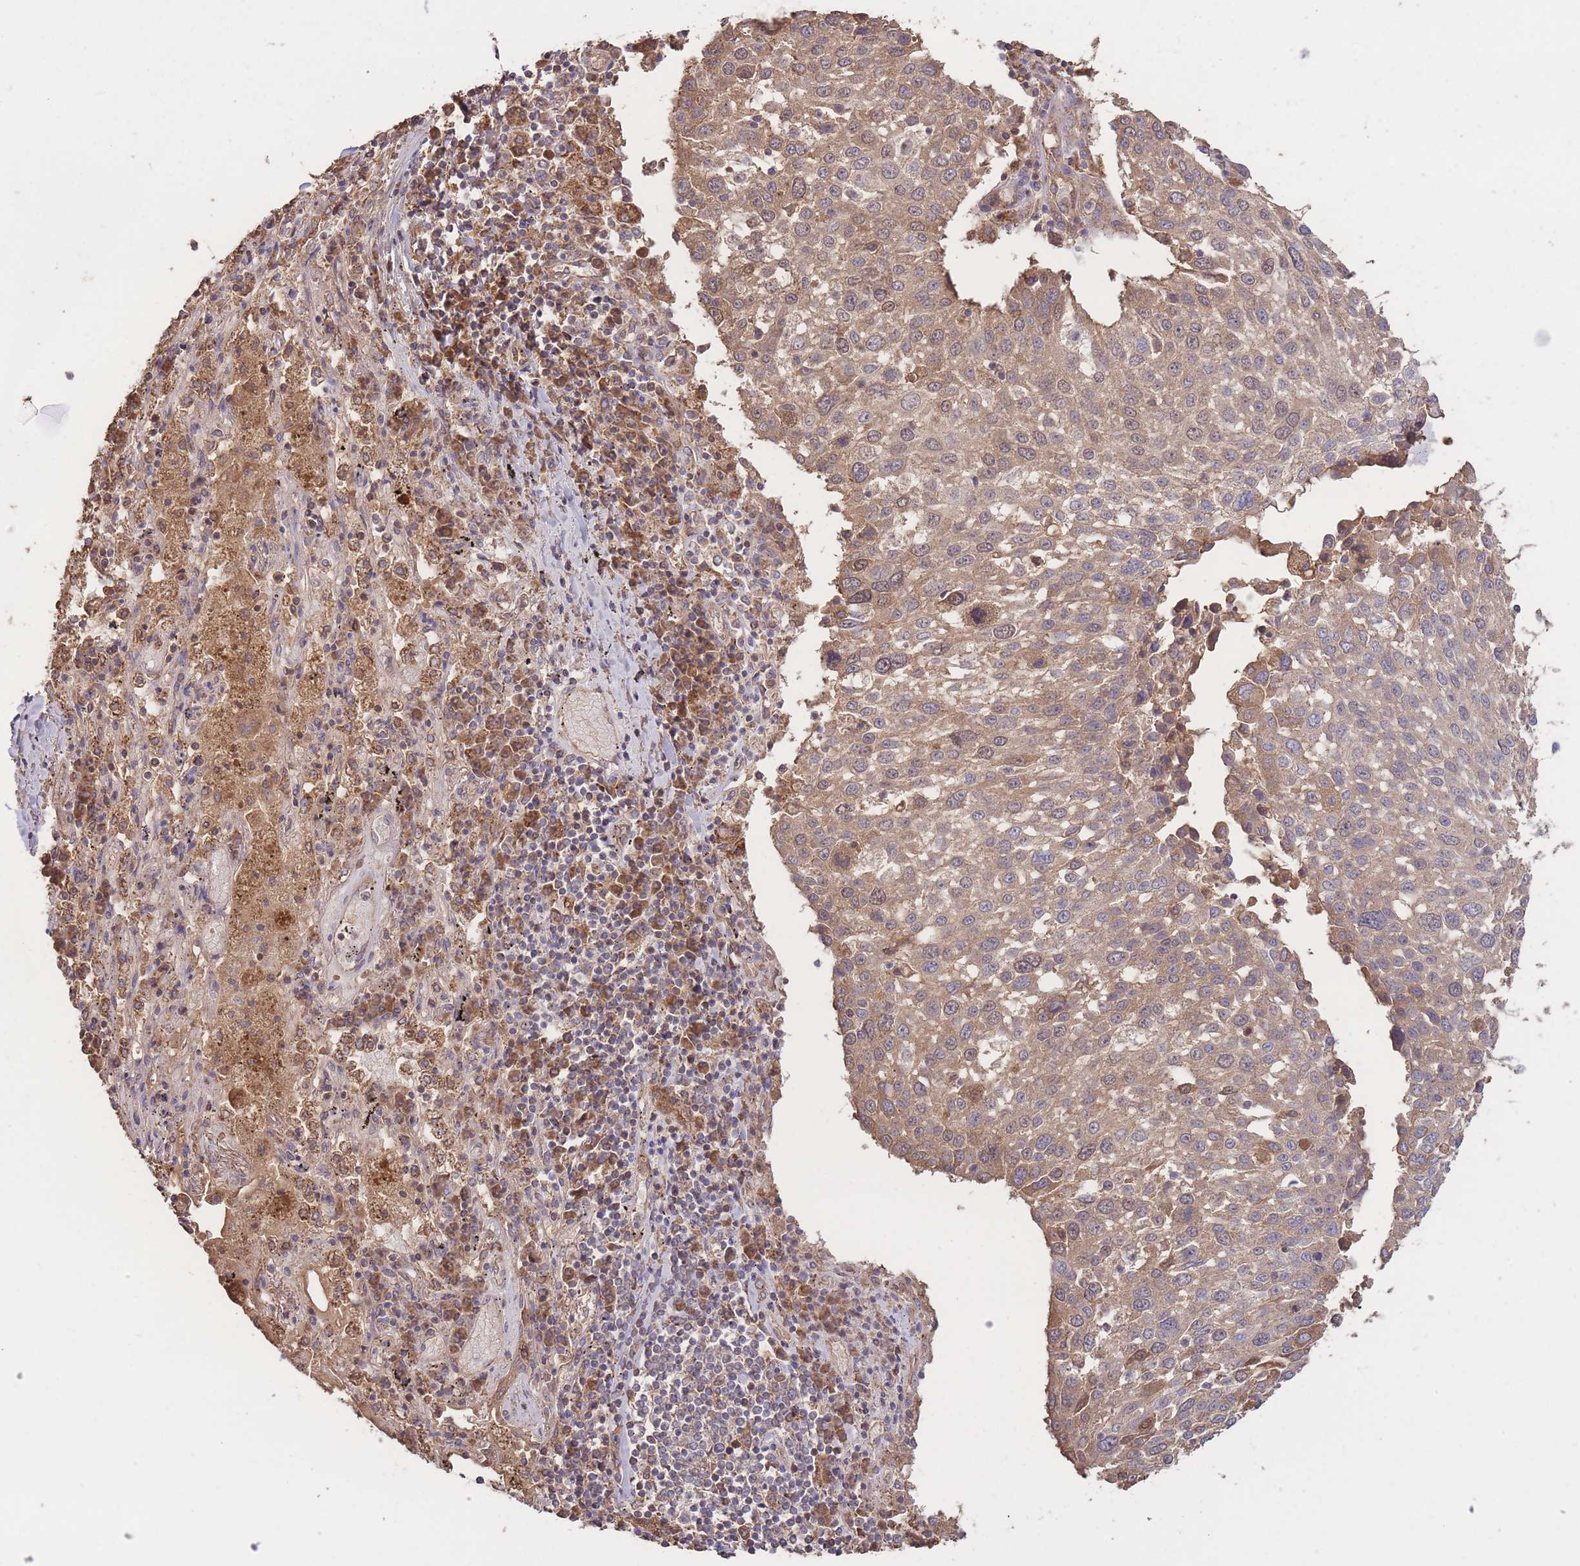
{"staining": {"intensity": "moderate", "quantity": ">75%", "location": "cytoplasmic/membranous"}, "tissue": "lung cancer", "cell_type": "Tumor cells", "image_type": "cancer", "snomed": [{"axis": "morphology", "description": "Squamous cell carcinoma, NOS"}, {"axis": "topography", "description": "Lung"}], "caption": "Lung squamous cell carcinoma tissue exhibits moderate cytoplasmic/membranous positivity in approximately >75% of tumor cells, visualized by immunohistochemistry.", "gene": "EEF1AKMT1", "patient": {"sex": "male", "age": 65}}